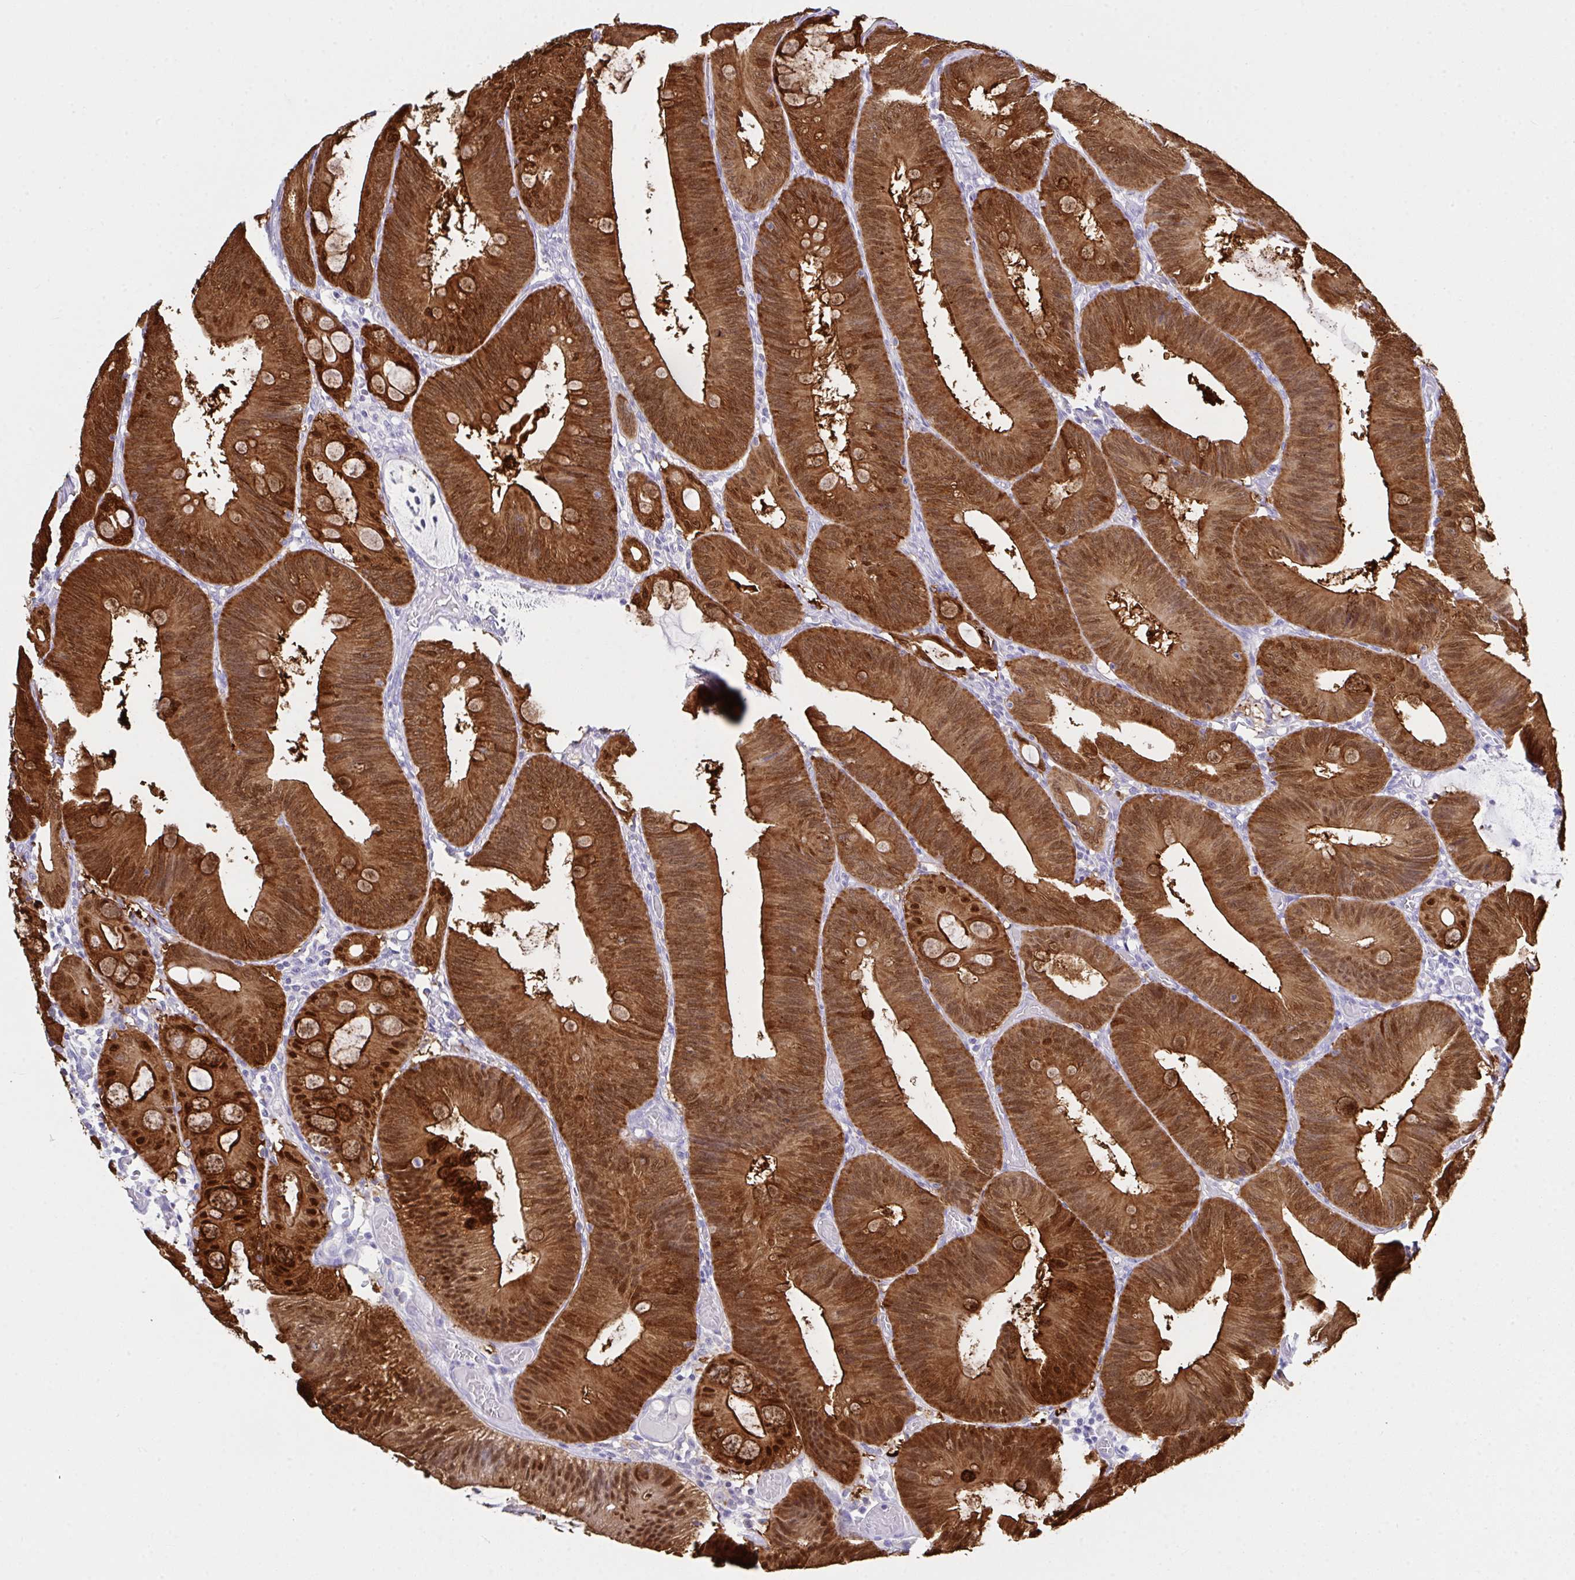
{"staining": {"intensity": "strong", "quantity": ">75%", "location": "cytoplasmic/membranous,nuclear"}, "tissue": "colorectal cancer", "cell_type": "Tumor cells", "image_type": "cancer", "snomed": [{"axis": "morphology", "description": "Adenocarcinoma, NOS"}, {"axis": "topography", "description": "Colon"}], "caption": "Strong cytoplasmic/membranous and nuclear protein expression is present in about >75% of tumor cells in adenocarcinoma (colorectal).", "gene": "LGALS4", "patient": {"sex": "male", "age": 84}}